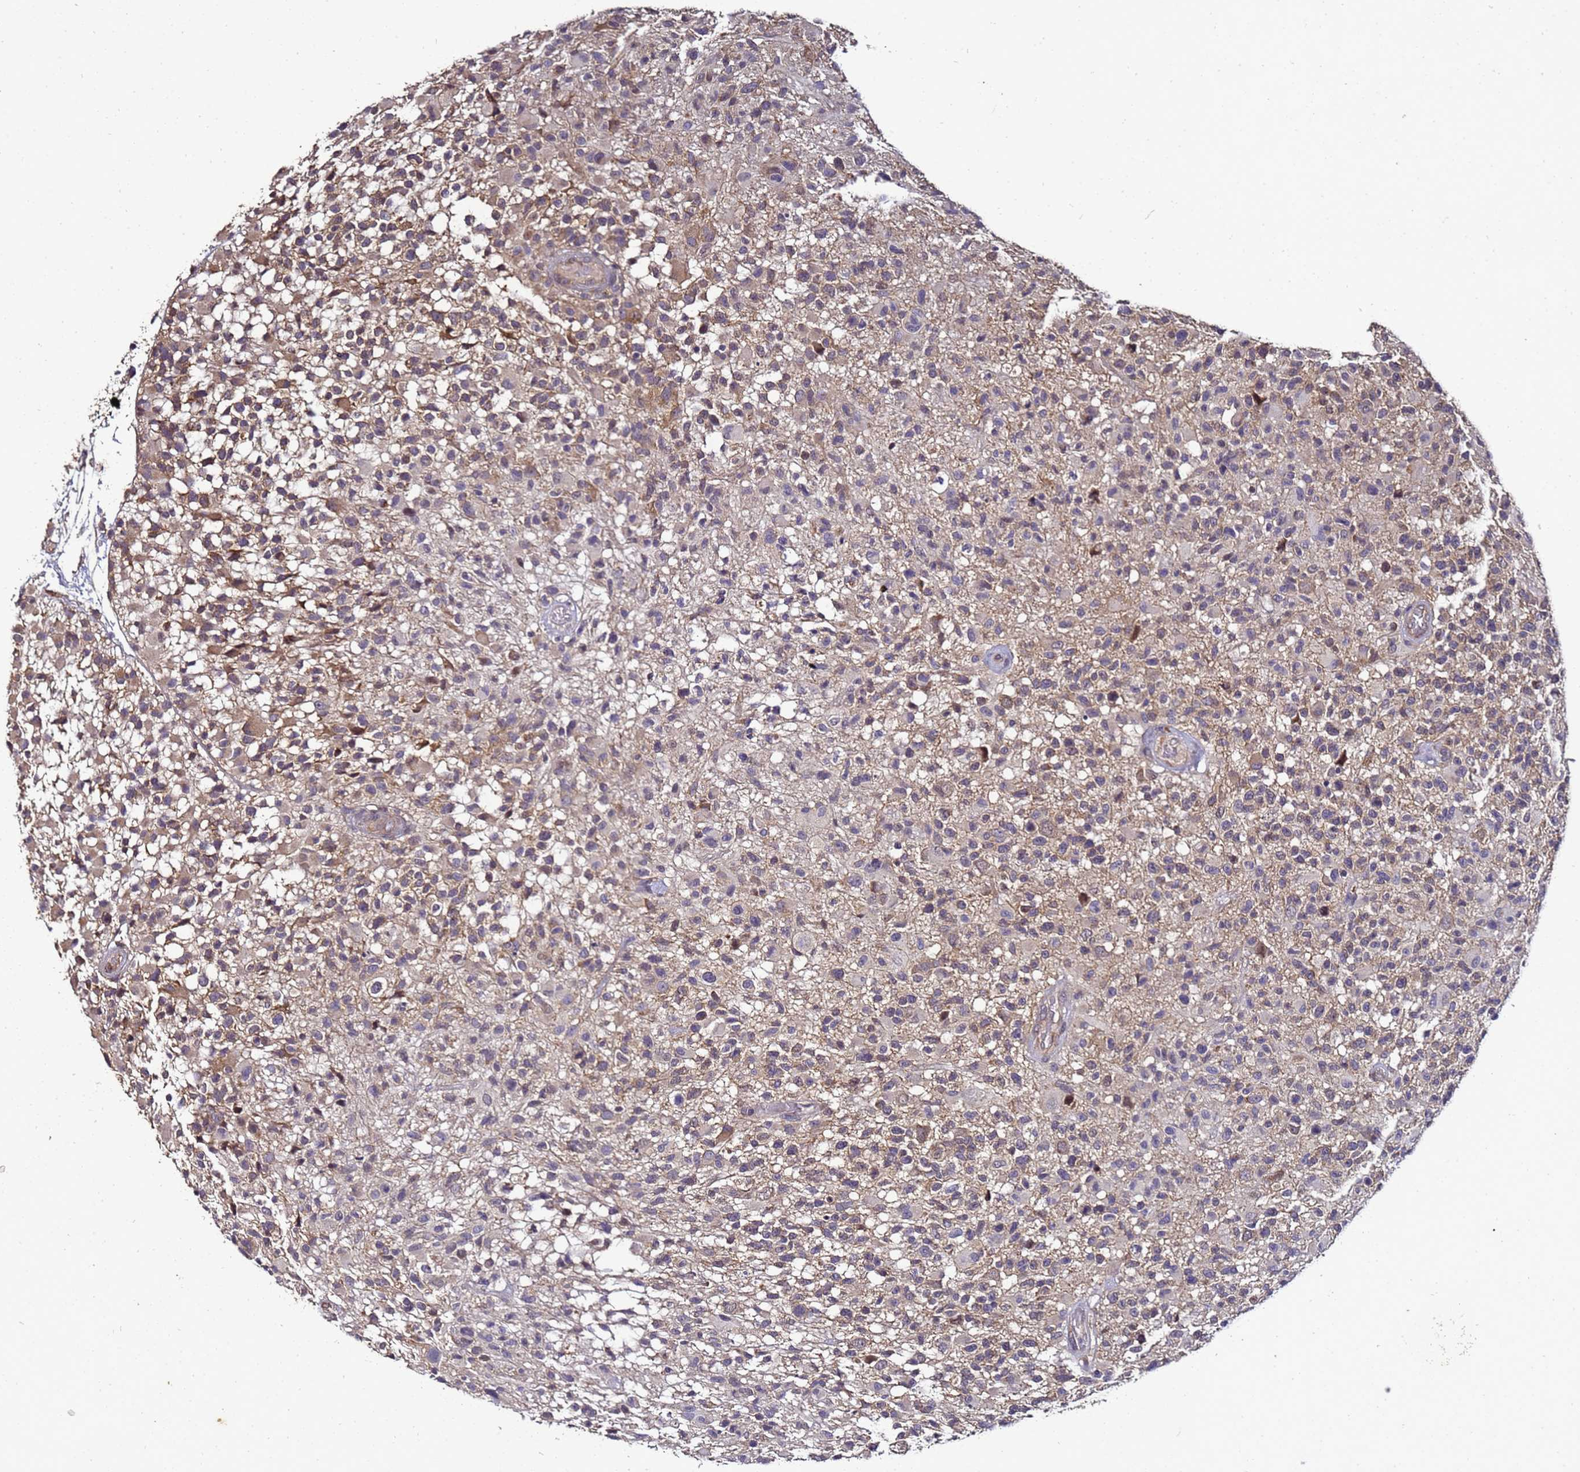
{"staining": {"intensity": "weak", "quantity": "25%-75%", "location": "cytoplasmic/membranous"}, "tissue": "glioma", "cell_type": "Tumor cells", "image_type": "cancer", "snomed": [{"axis": "morphology", "description": "Glioma, malignant, High grade"}, {"axis": "morphology", "description": "Glioblastoma, NOS"}, {"axis": "topography", "description": "Brain"}], "caption": "DAB (3,3'-diaminobenzidine) immunohistochemical staining of glioma displays weak cytoplasmic/membranous protein positivity in about 25%-75% of tumor cells. The protein is shown in brown color, while the nuclei are stained blue.", "gene": "ANKRD17", "patient": {"sex": "male", "age": 60}}